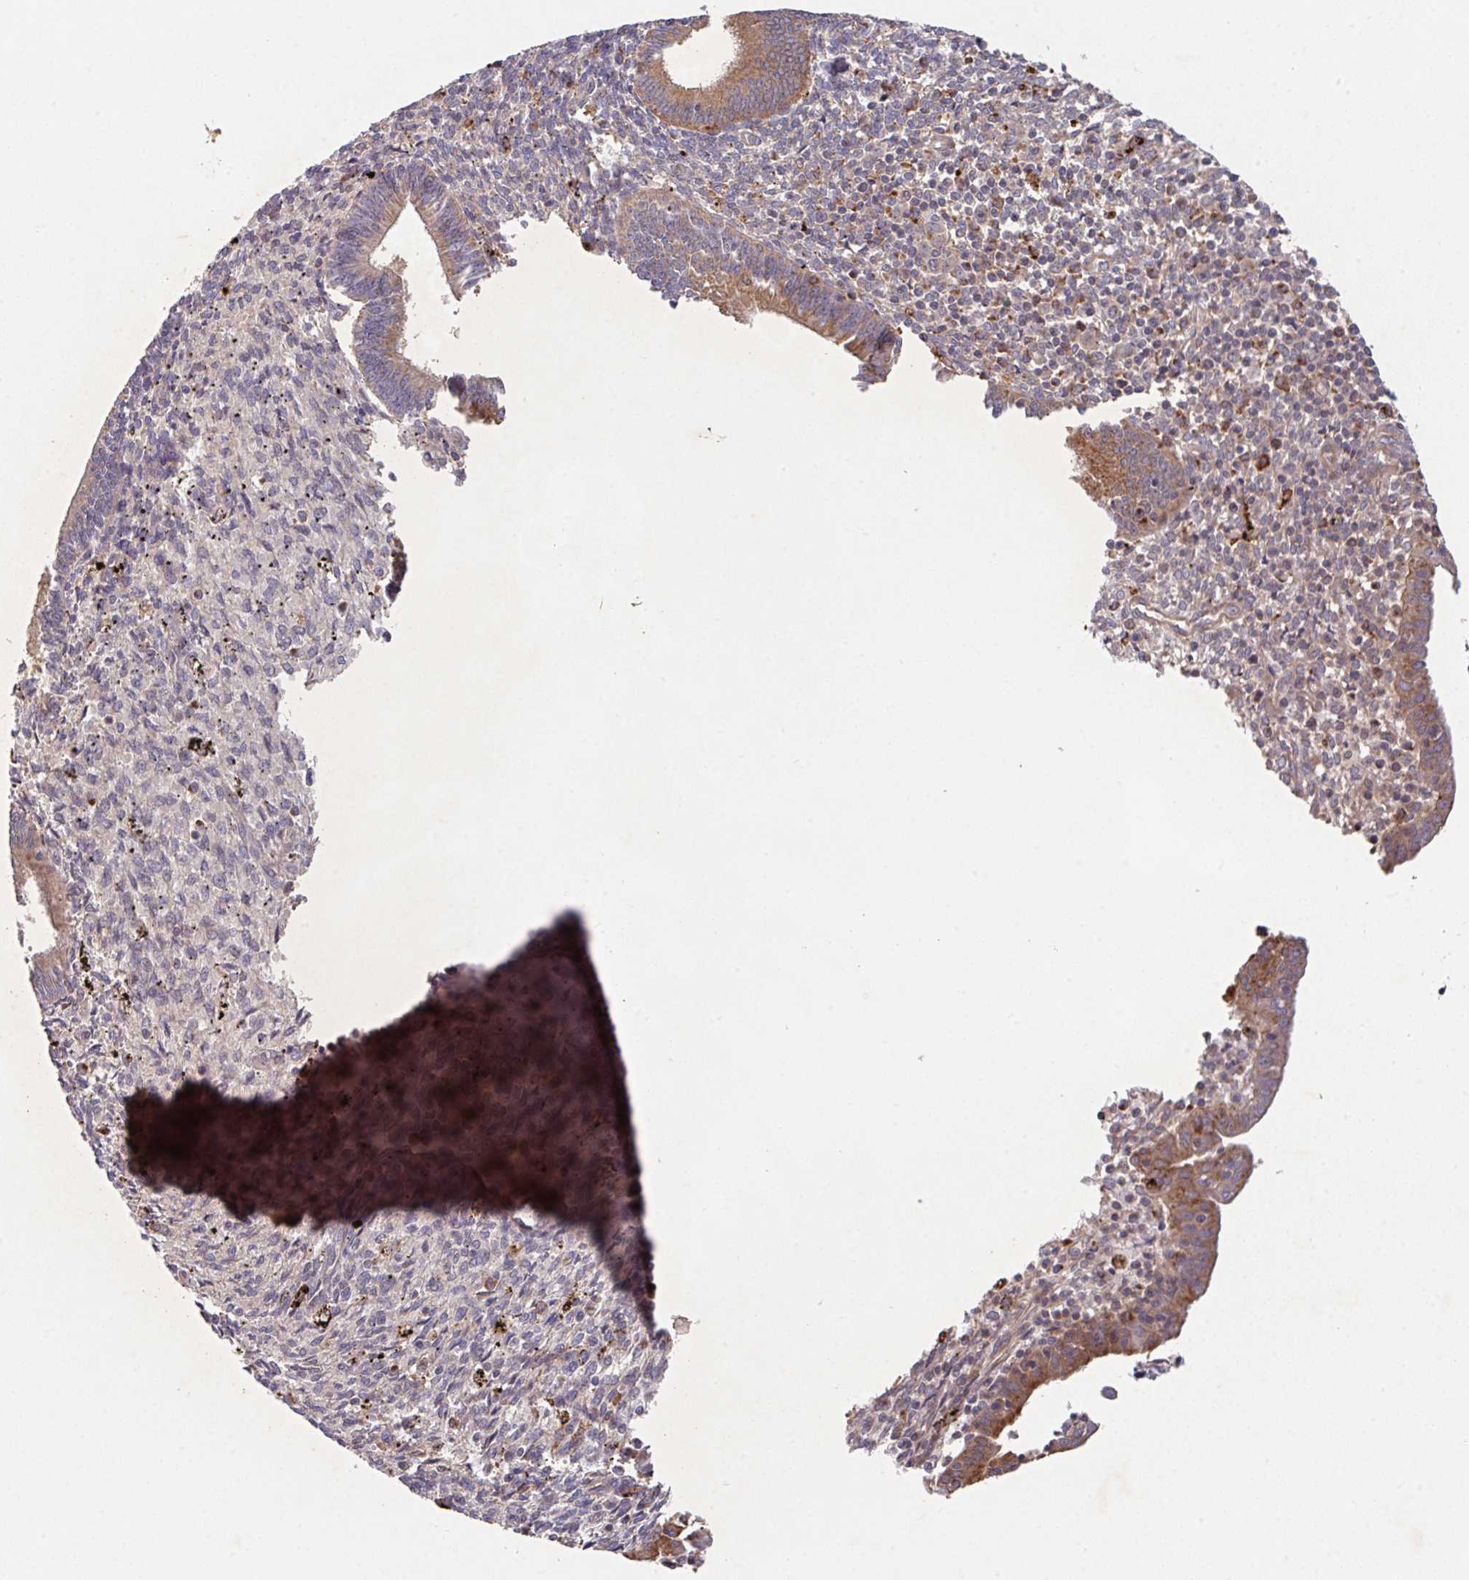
{"staining": {"intensity": "moderate", "quantity": "<25%", "location": "cytoplasmic/membranous"}, "tissue": "endometrium", "cell_type": "Cells in endometrial stroma", "image_type": "normal", "snomed": [{"axis": "morphology", "description": "Normal tissue, NOS"}, {"axis": "topography", "description": "Endometrium"}], "caption": "Endometrium stained for a protein shows moderate cytoplasmic/membranous positivity in cells in endometrial stroma. The staining was performed using DAB to visualize the protein expression in brown, while the nuclei were stained in blue with hematoxylin (Magnification: 20x).", "gene": "TRIM14", "patient": {"sex": "female", "age": 41}}